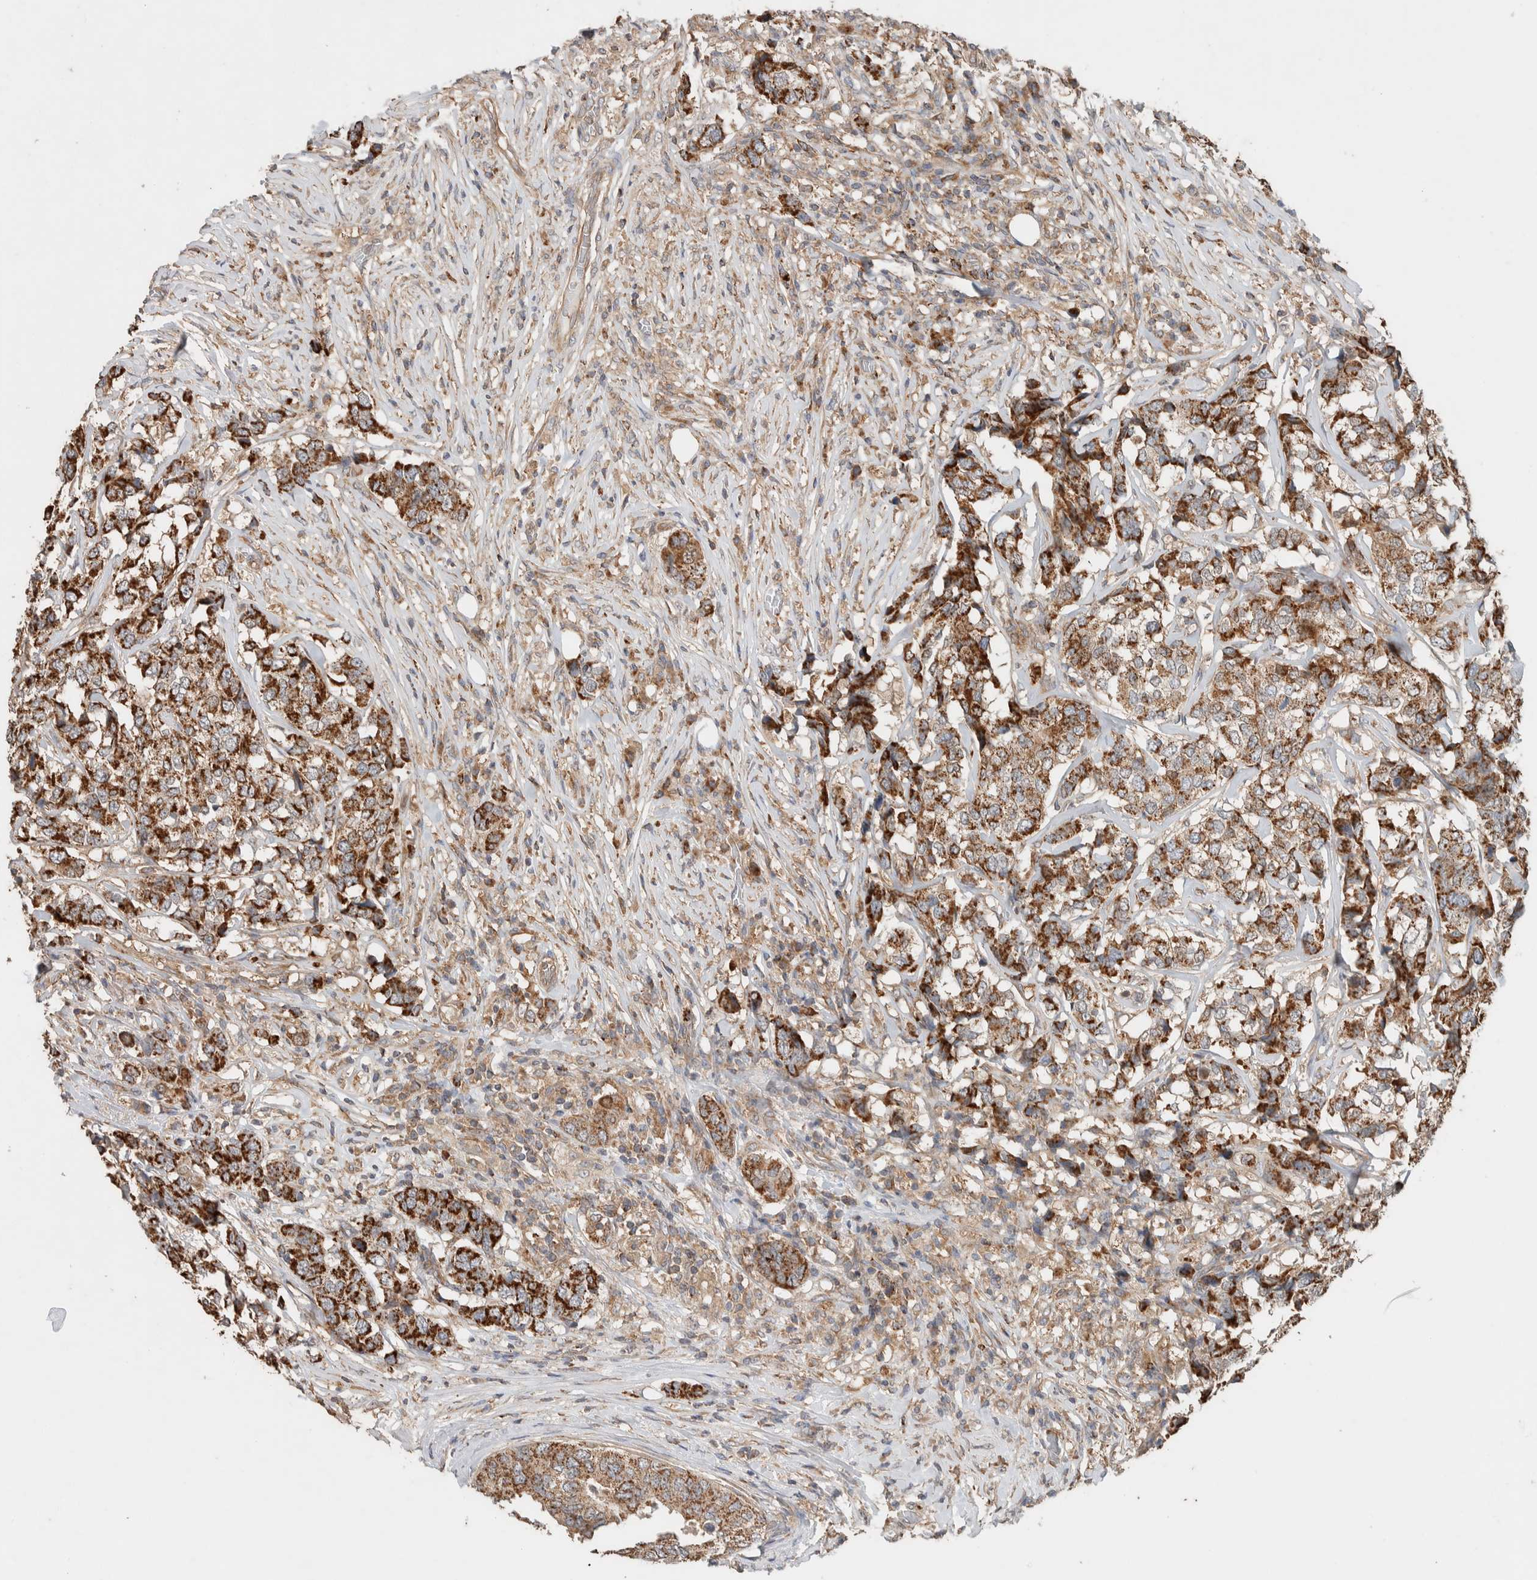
{"staining": {"intensity": "strong", "quantity": ">75%", "location": "cytoplasmic/membranous"}, "tissue": "breast cancer", "cell_type": "Tumor cells", "image_type": "cancer", "snomed": [{"axis": "morphology", "description": "Lobular carcinoma"}, {"axis": "topography", "description": "Breast"}], "caption": "IHC (DAB) staining of human lobular carcinoma (breast) shows strong cytoplasmic/membranous protein positivity in approximately >75% of tumor cells. (Brightfield microscopy of DAB IHC at high magnification).", "gene": "DEPTOR", "patient": {"sex": "female", "age": 59}}